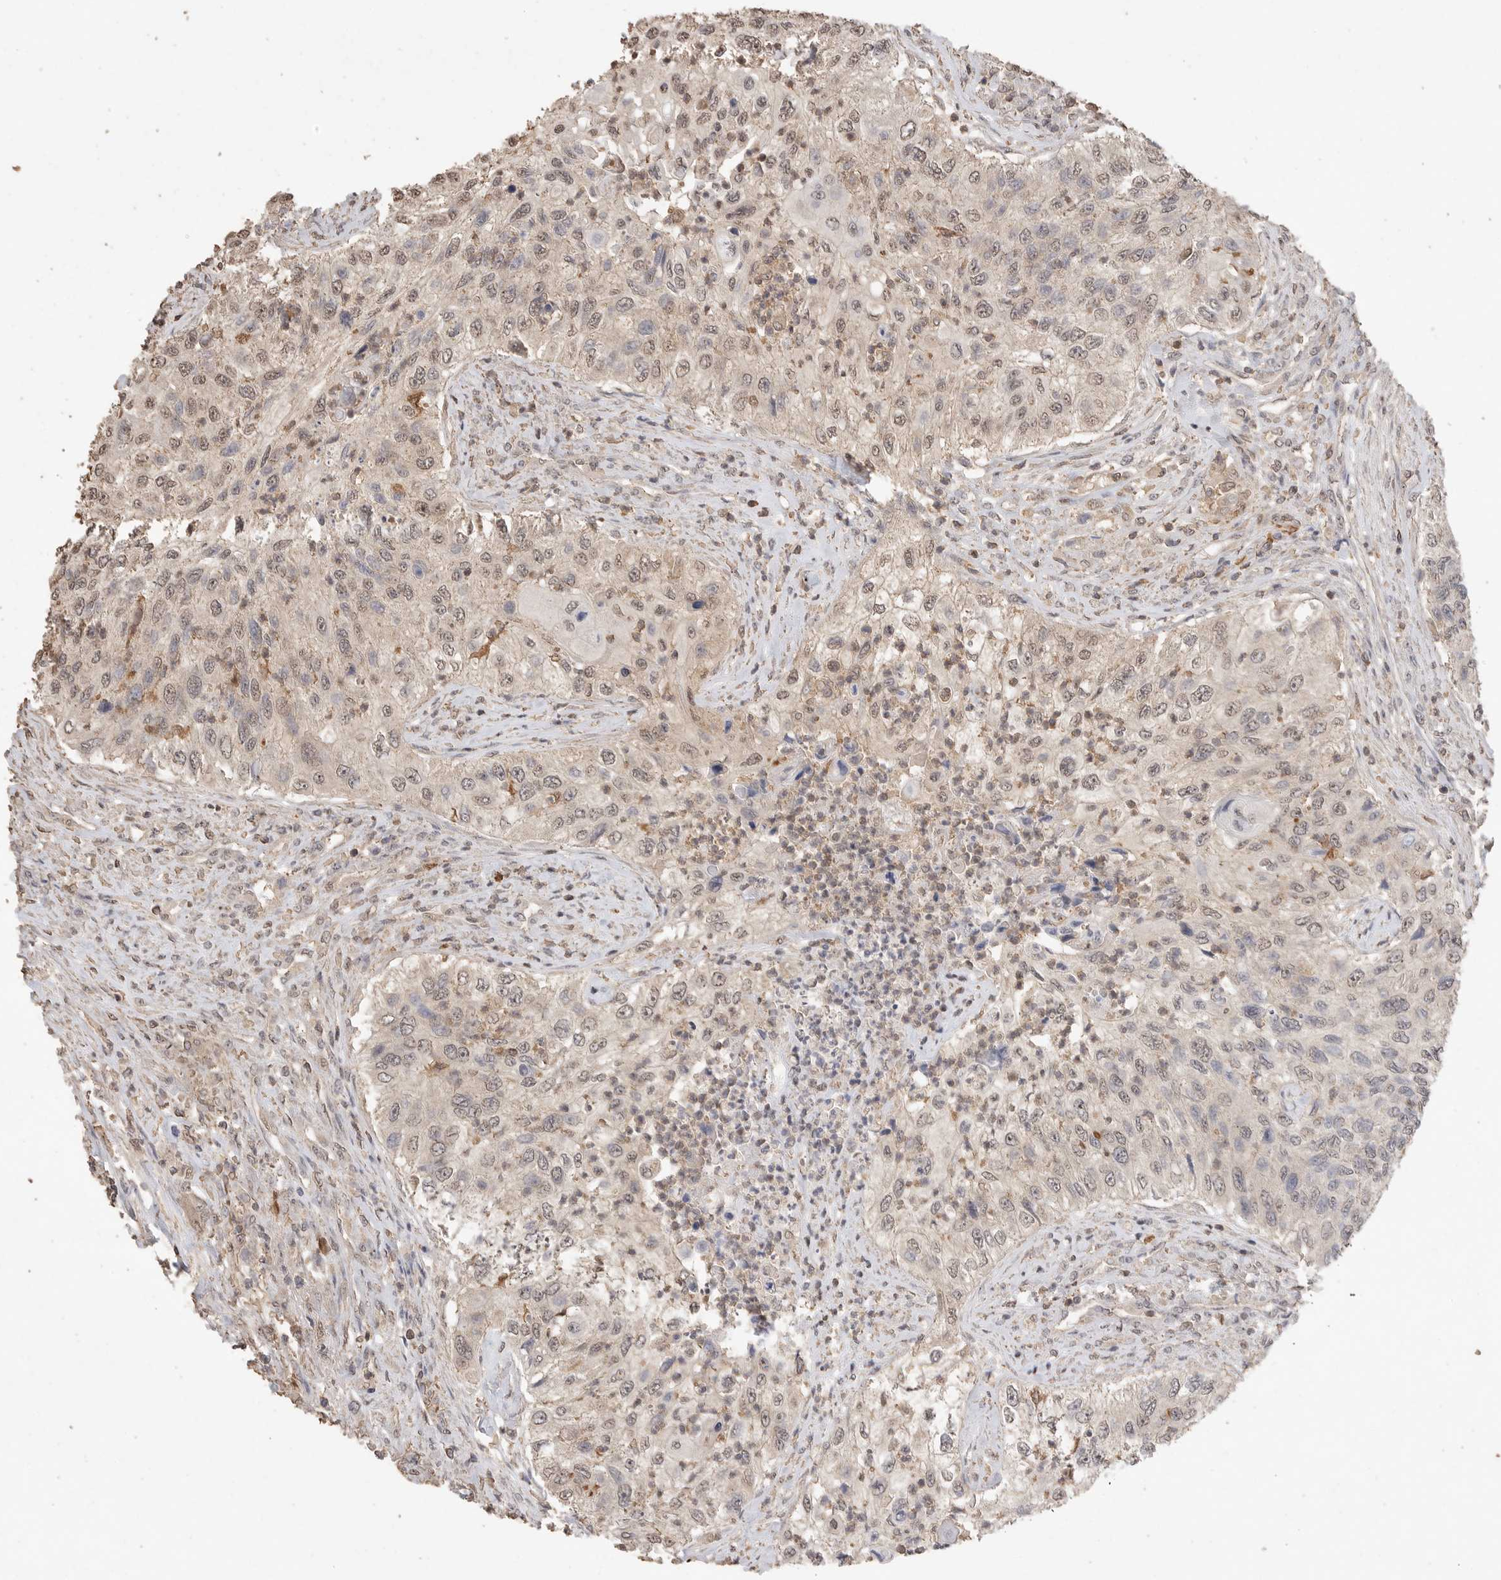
{"staining": {"intensity": "weak", "quantity": ">75%", "location": "nuclear"}, "tissue": "urothelial cancer", "cell_type": "Tumor cells", "image_type": "cancer", "snomed": [{"axis": "morphology", "description": "Urothelial carcinoma, High grade"}, {"axis": "topography", "description": "Urinary bladder"}], "caption": "Immunohistochemistry (IHC) photomicrograph of human urothelial carcinoma (high-grade) stained for a protein (brown), which exhibits low levels of weak nuclear staining in about >75% of tumor cells.", "gene": "MAP2K1", "patient": {"sex": "female", "age": 60}}